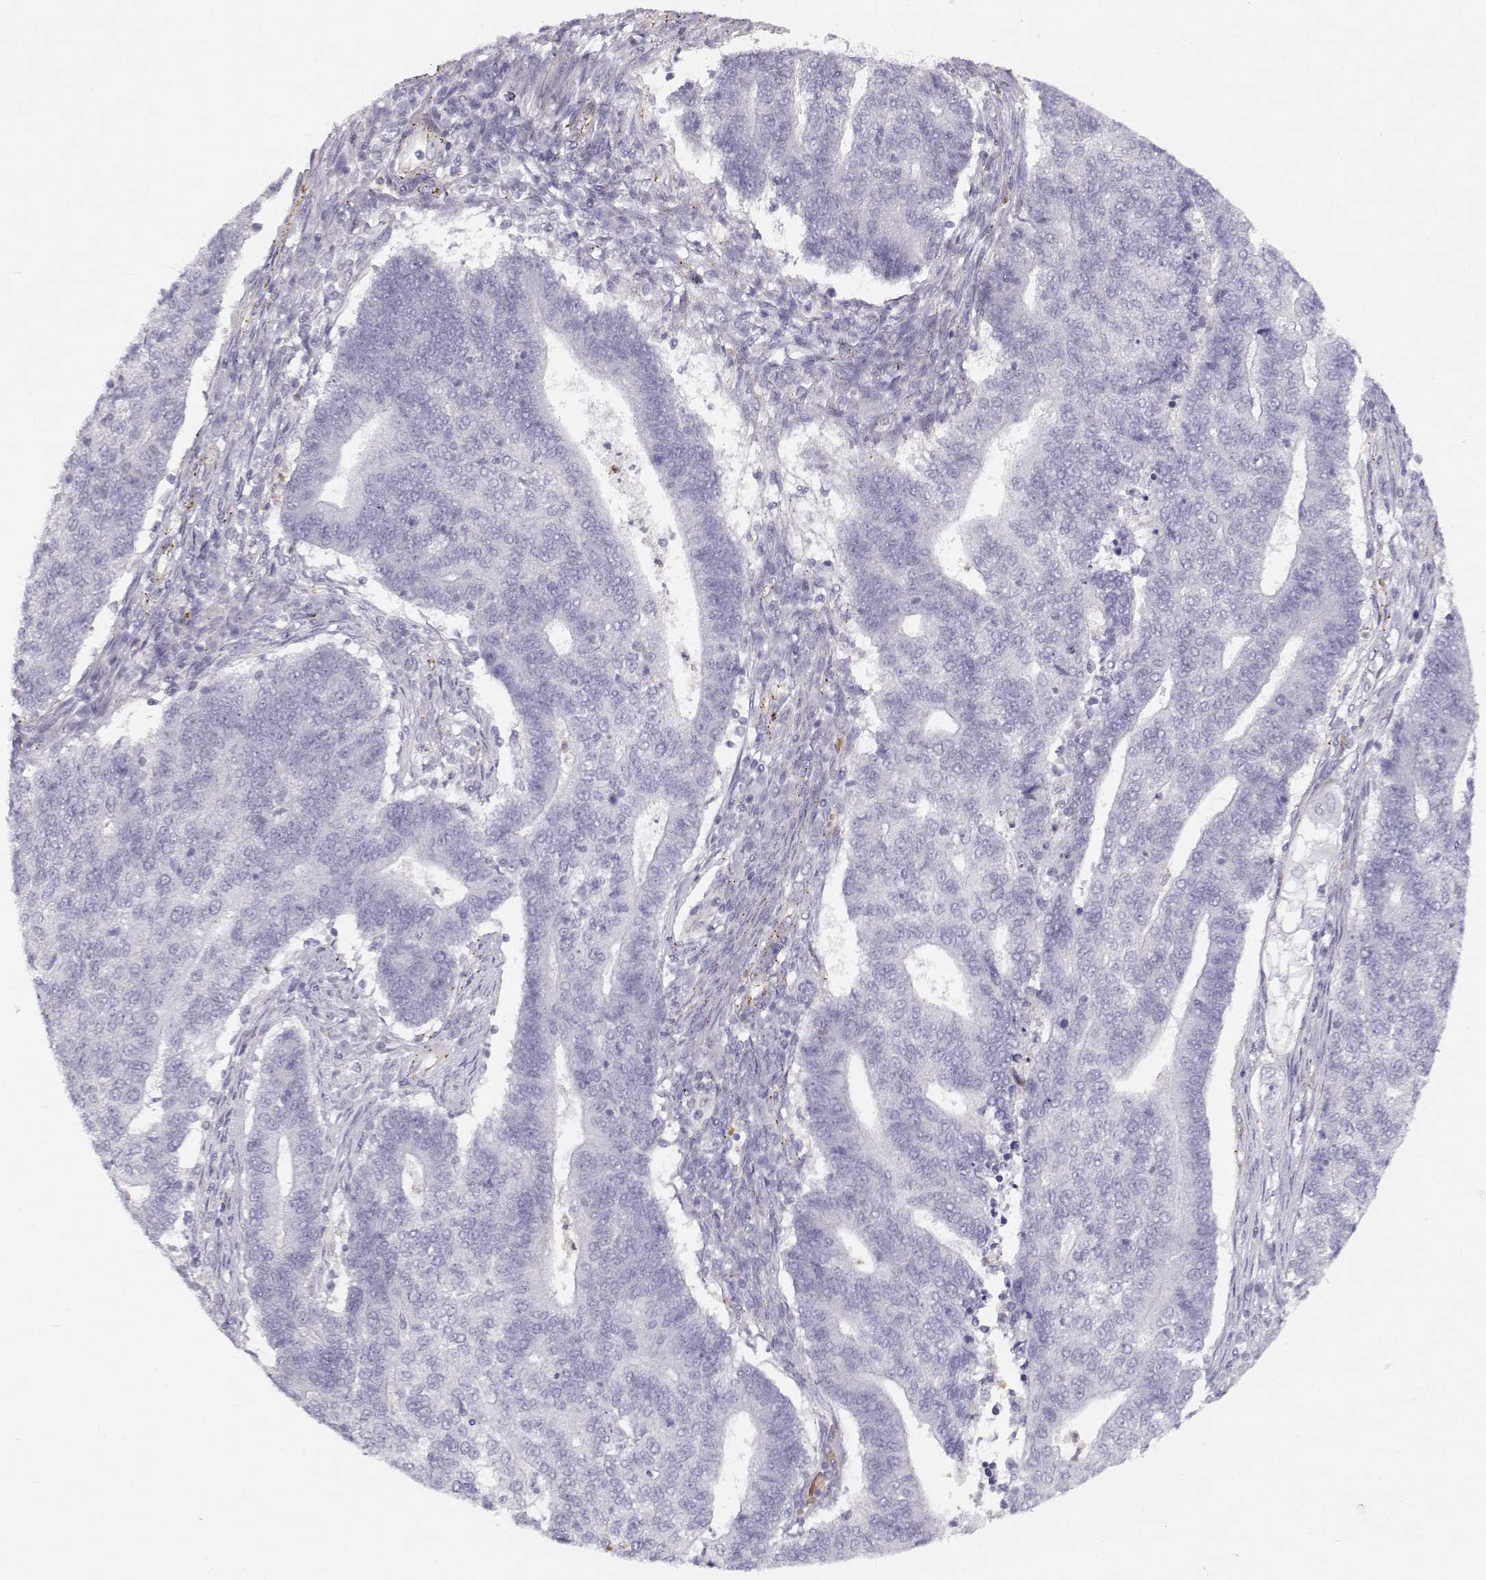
{"staining": {"intensity": "negative", "quantity": "none", "location": "none"}, "tissue": "endometrial cancer", "cell_type": "Tumor cells", "image_type": "cancer", "snomed": [{"axis": "morphology", "description": "Adenocarcinoma, NOS"}, {"axis": "topography", "description": "Uterus"}, {"axis": "topography", "description": "Endometrium"}], "caption": "Endometrial cancer (adenocarcinoma) stained for a protein using IHC shows no expression tumor cells.", "gene": "MYO1A", "patient": {"sex": "female", "age": 54}}